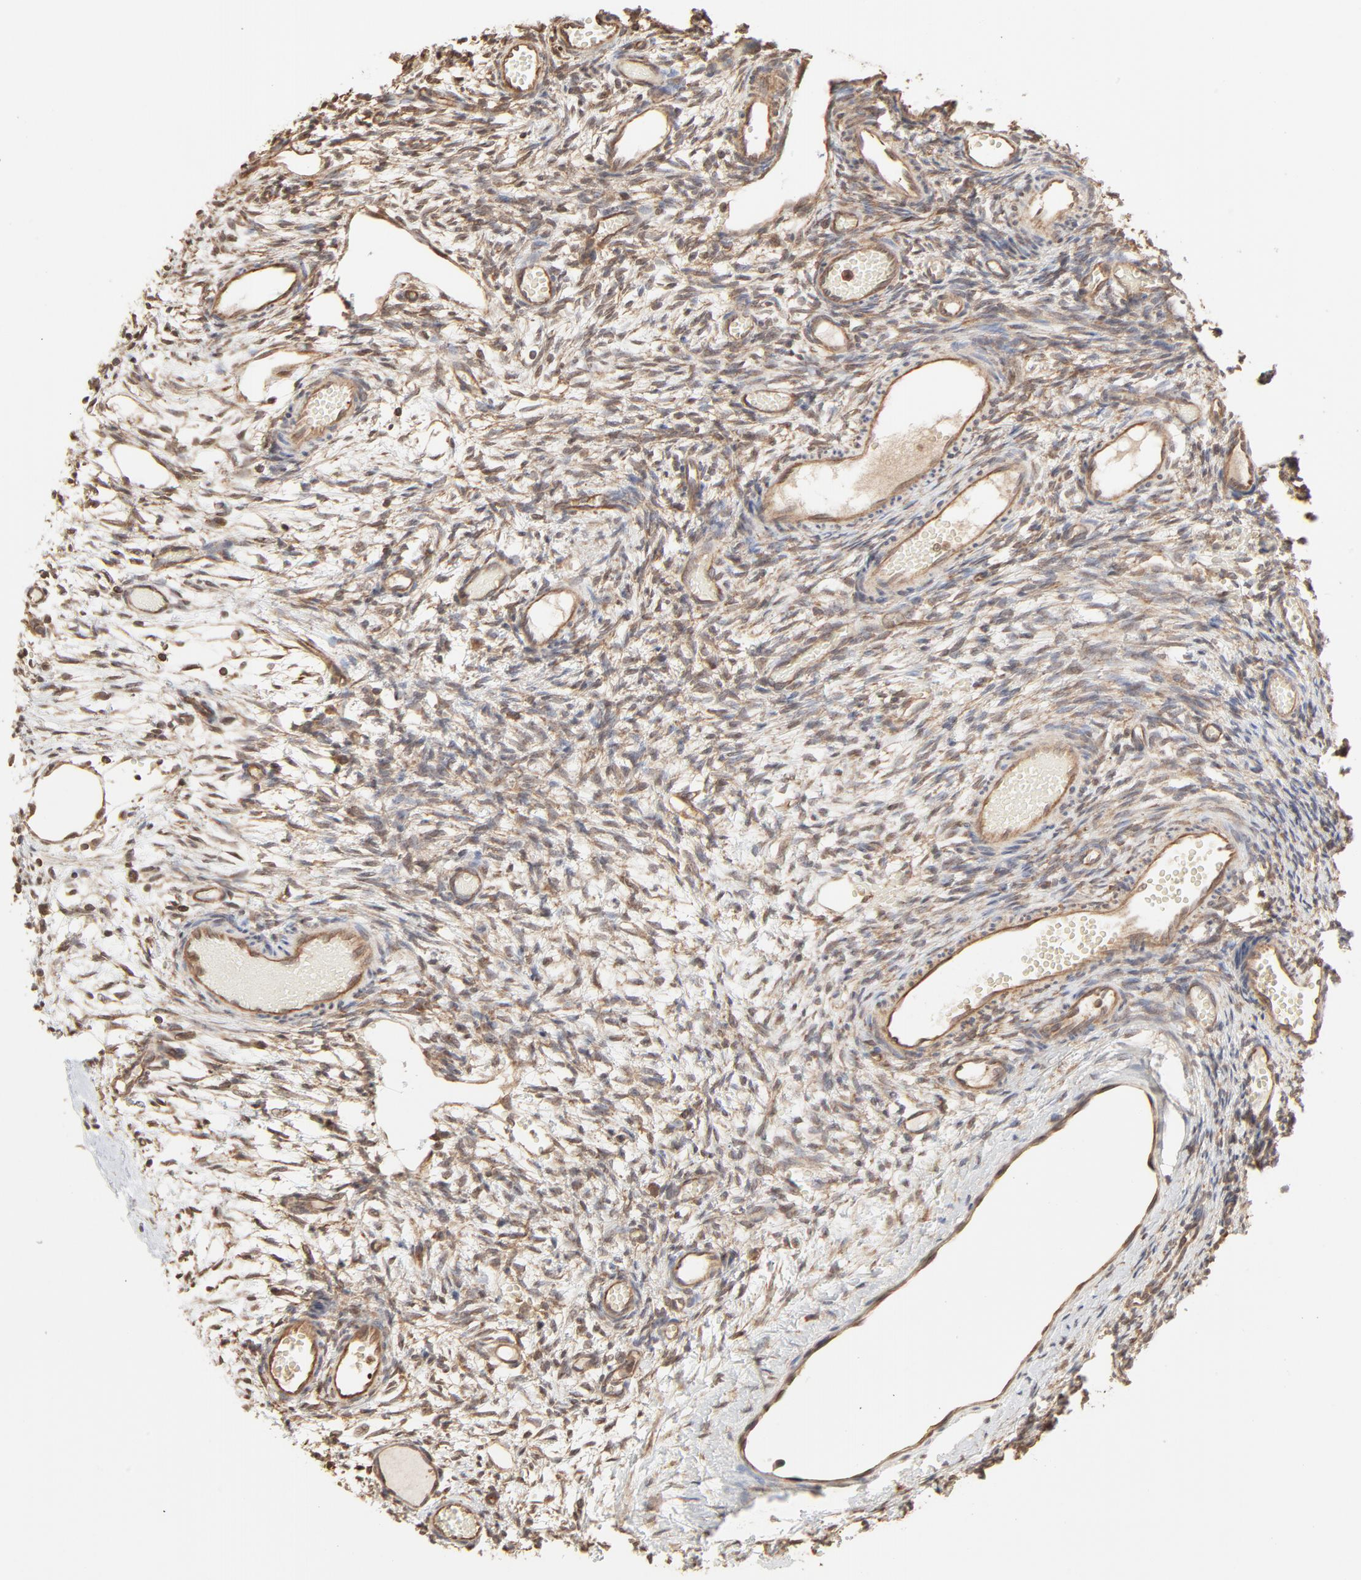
{"staining": {"intensity": "moderate", "quantity": ">75%", "location": "cytoplasmic/membranous"}, "tissue": "ovary", "cell_type": "Ovarian stroma cells", "image_type": "normal", "snomed": [{"axis": "morphology", "description": "Normal tissue, NOS"}, {"axis": "topography", "description": "Ovary"}], "caption": "DAB (3,3'-diaminobenzidine) immunohistochemical staining of benign ovary demonstrates moderate cytoplasmic/membranous protein positivity in approximately >75% of ovarian stroma cells. (DAB IHC with brightfield microscopy, high magnification).", "gene": "PPP2CA", "patient": {"sex": "female", "age": 35}}